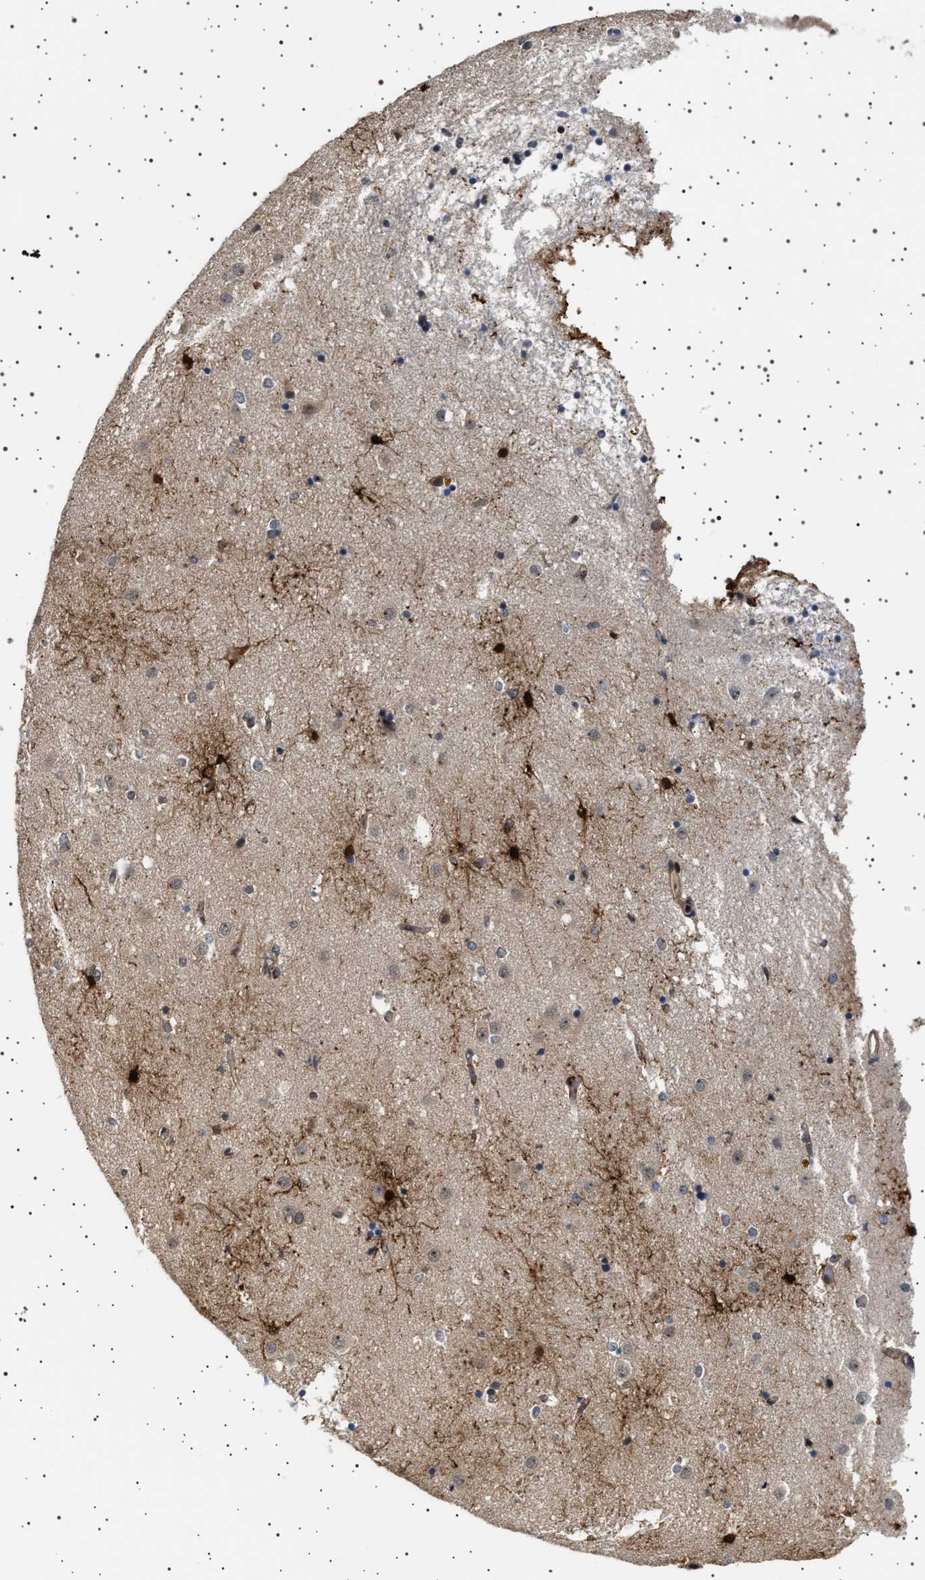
{"staining": {"intensity": "strong", "quantity": "<25%", "location": "cytoplasmic/membranous,nuclear"}, "tissue": "caudate", "cell_type": "Glial cells", "image_type": "normal", "snomed": [{"axis": "morphology", "description": "Normal tissue, NOS"}, {"axis": "topography", "description": "Lateral ventricle wall"}], "caption": "Strong cytoplasmic/membranous,nuclear staining is appreciated in approximately <25% of glial cells in benign caudate. The staining was performed using DAB, with brown indicating positive protein expression. Nuclei are stained blue with hematoxylin.", "gene": "BAG3", "patient": {"sex": "male", "age": 70}}